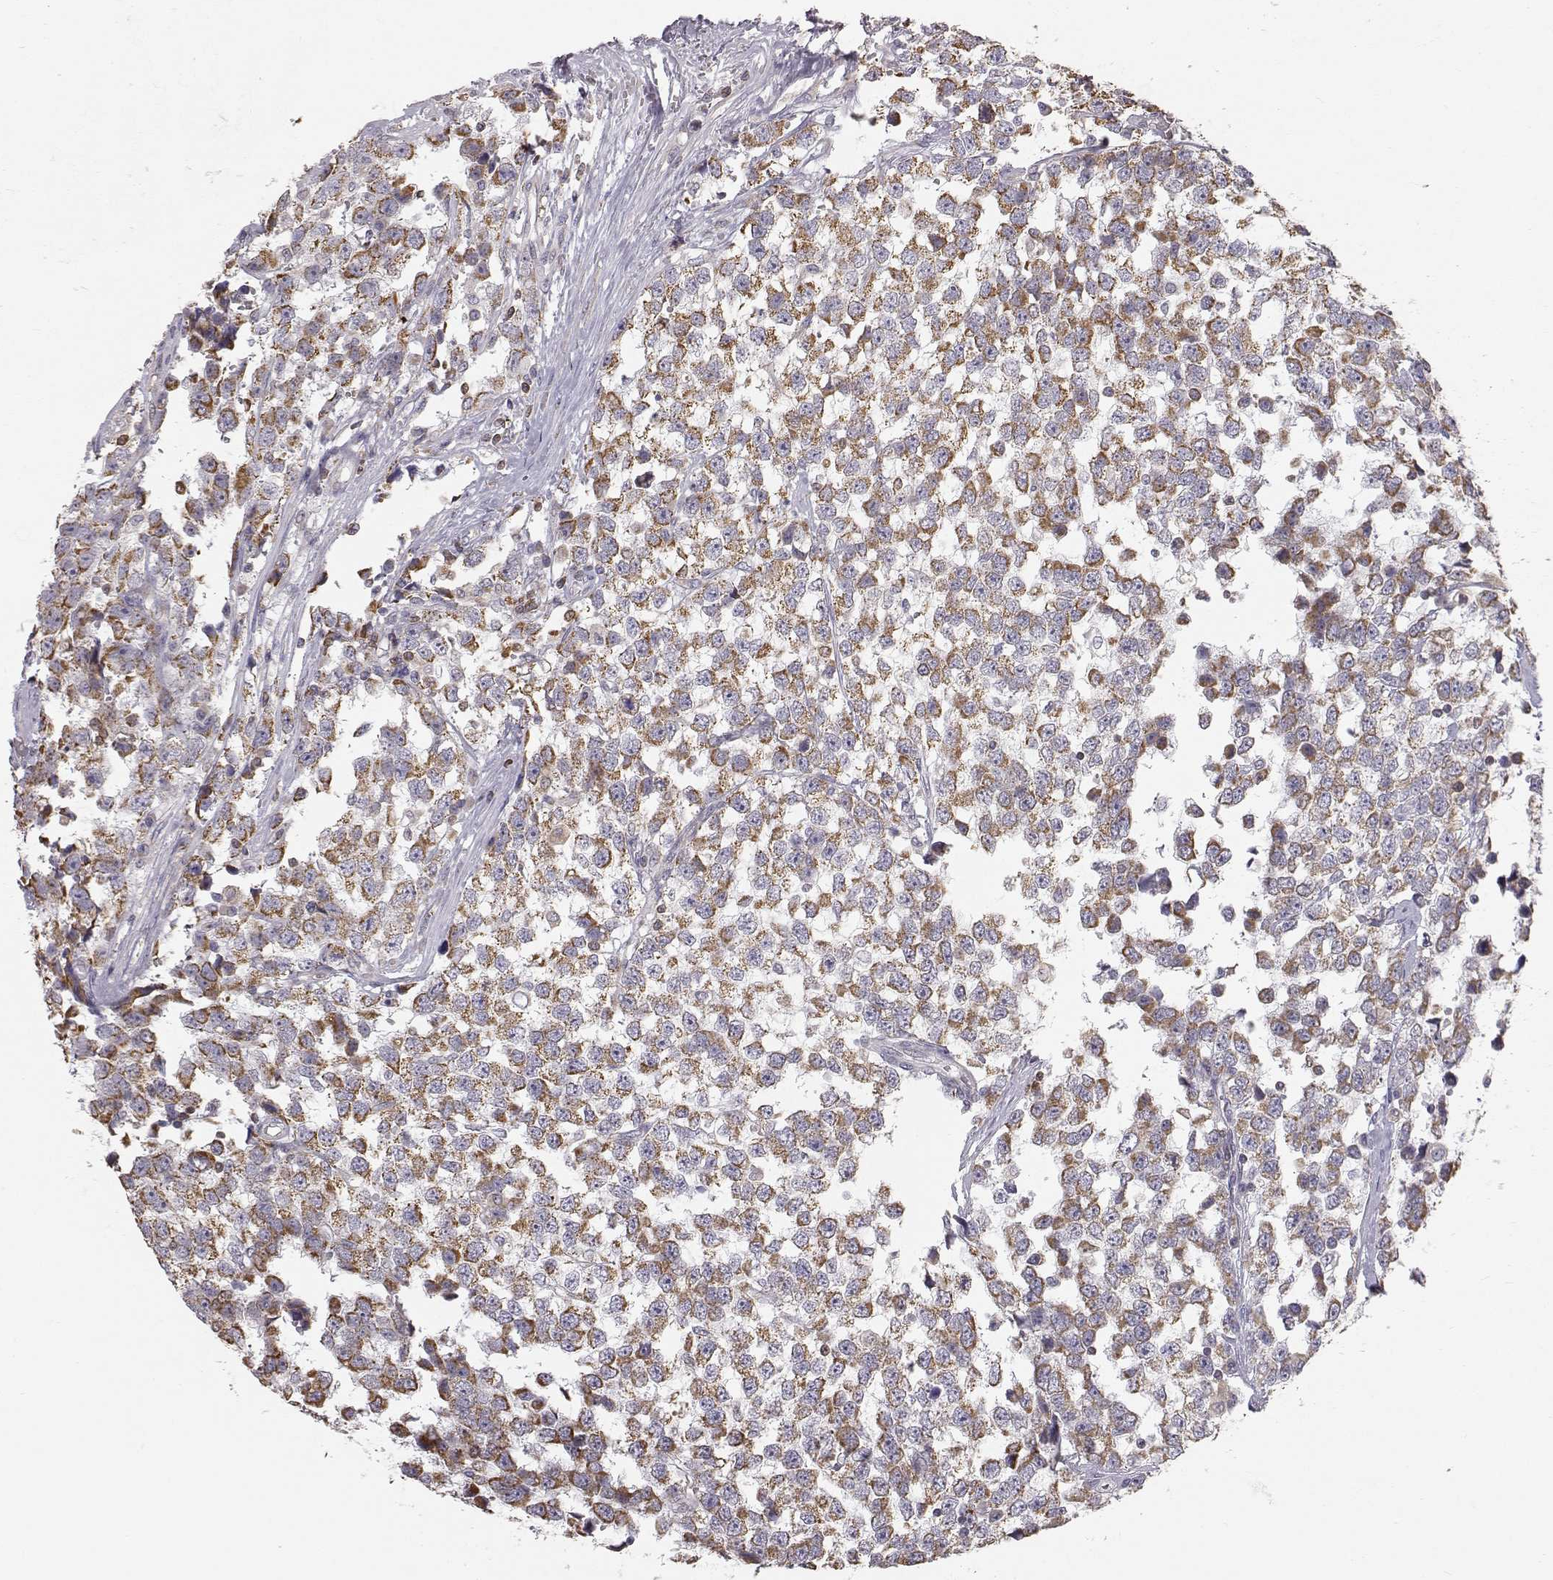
{"staining": {"intensity": "strong", "quantity": ">75%", "location": "cytoplasmic/membranous"}, "tissue": "testis cancer", "cell_type": "Tumor cells", "image_type": "cancer", "snomed": [{"axis": "morphology", "description": "Seminoma, NOS"}, {"axis": "topography", "description": "Testis"}], "caption": "Human testis seminoma stained for a protein (brown) exhibits strong cytoplasmic/membranous positive expression in about >75% of tumor cells.", "gene": "GRAP2", "patient": {"sex": "male", "age": 34}}